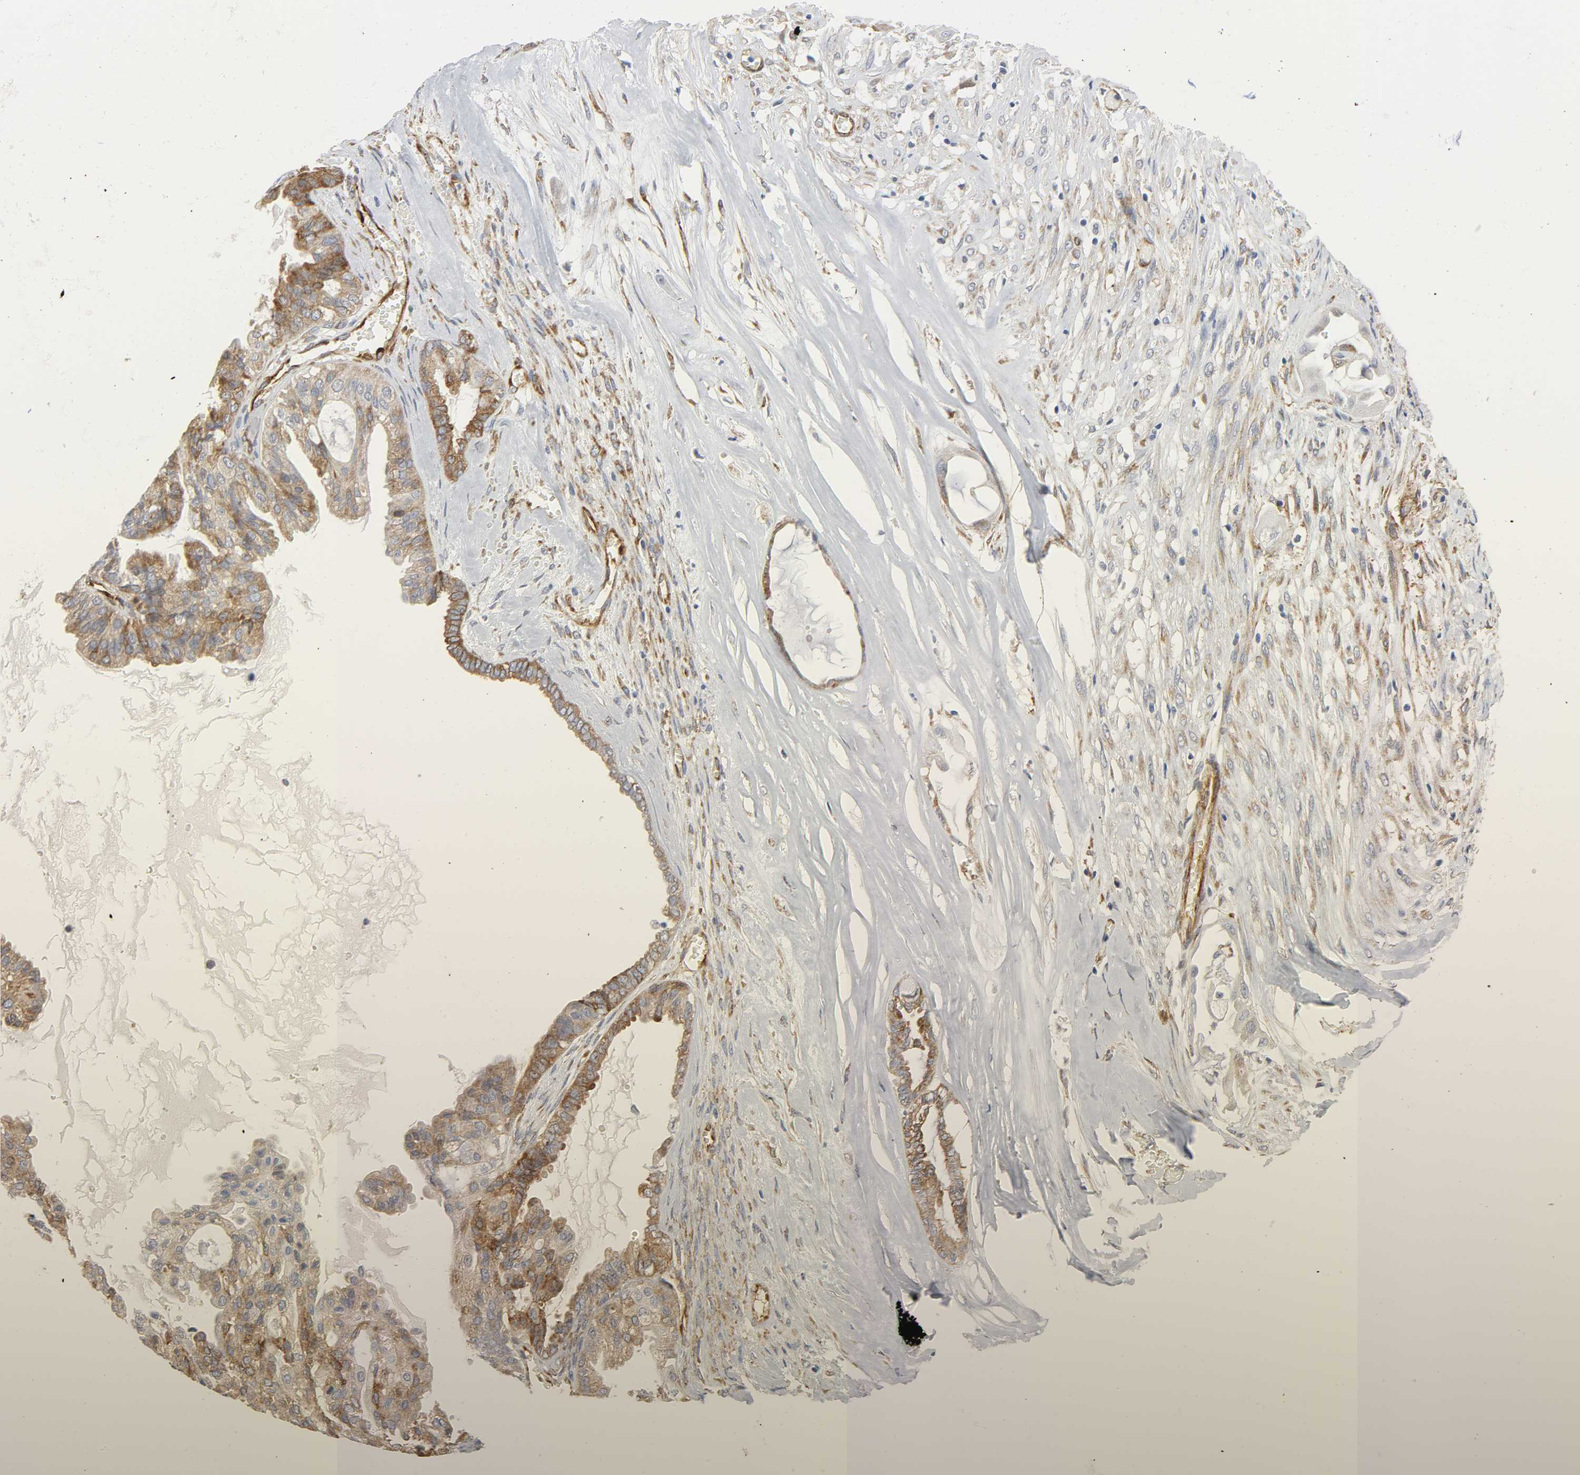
{"staining": {"intensity": "moderate", "quantity": ">75%", "location": "cytoplasmic/membranous"}, "tissue": "ovarian cancer", "cell_type": "Tumor cells", "image_type": "cancer", "snomed": [{"axis": "morphology", "description": "Carcinoma, NOS"}, {"axis": "morphology", "description": "Carcinoma, endometroid"}, {"axis": "topography", "description": "Ovary"}], "caption": "Moderate cytoplasmic/membranous positivity is appreciated in approximately >75% of tumor cells in ovarian carcinoma.", "gene": "DOCK1", "patient": {"sex": "female", "age": 50}}